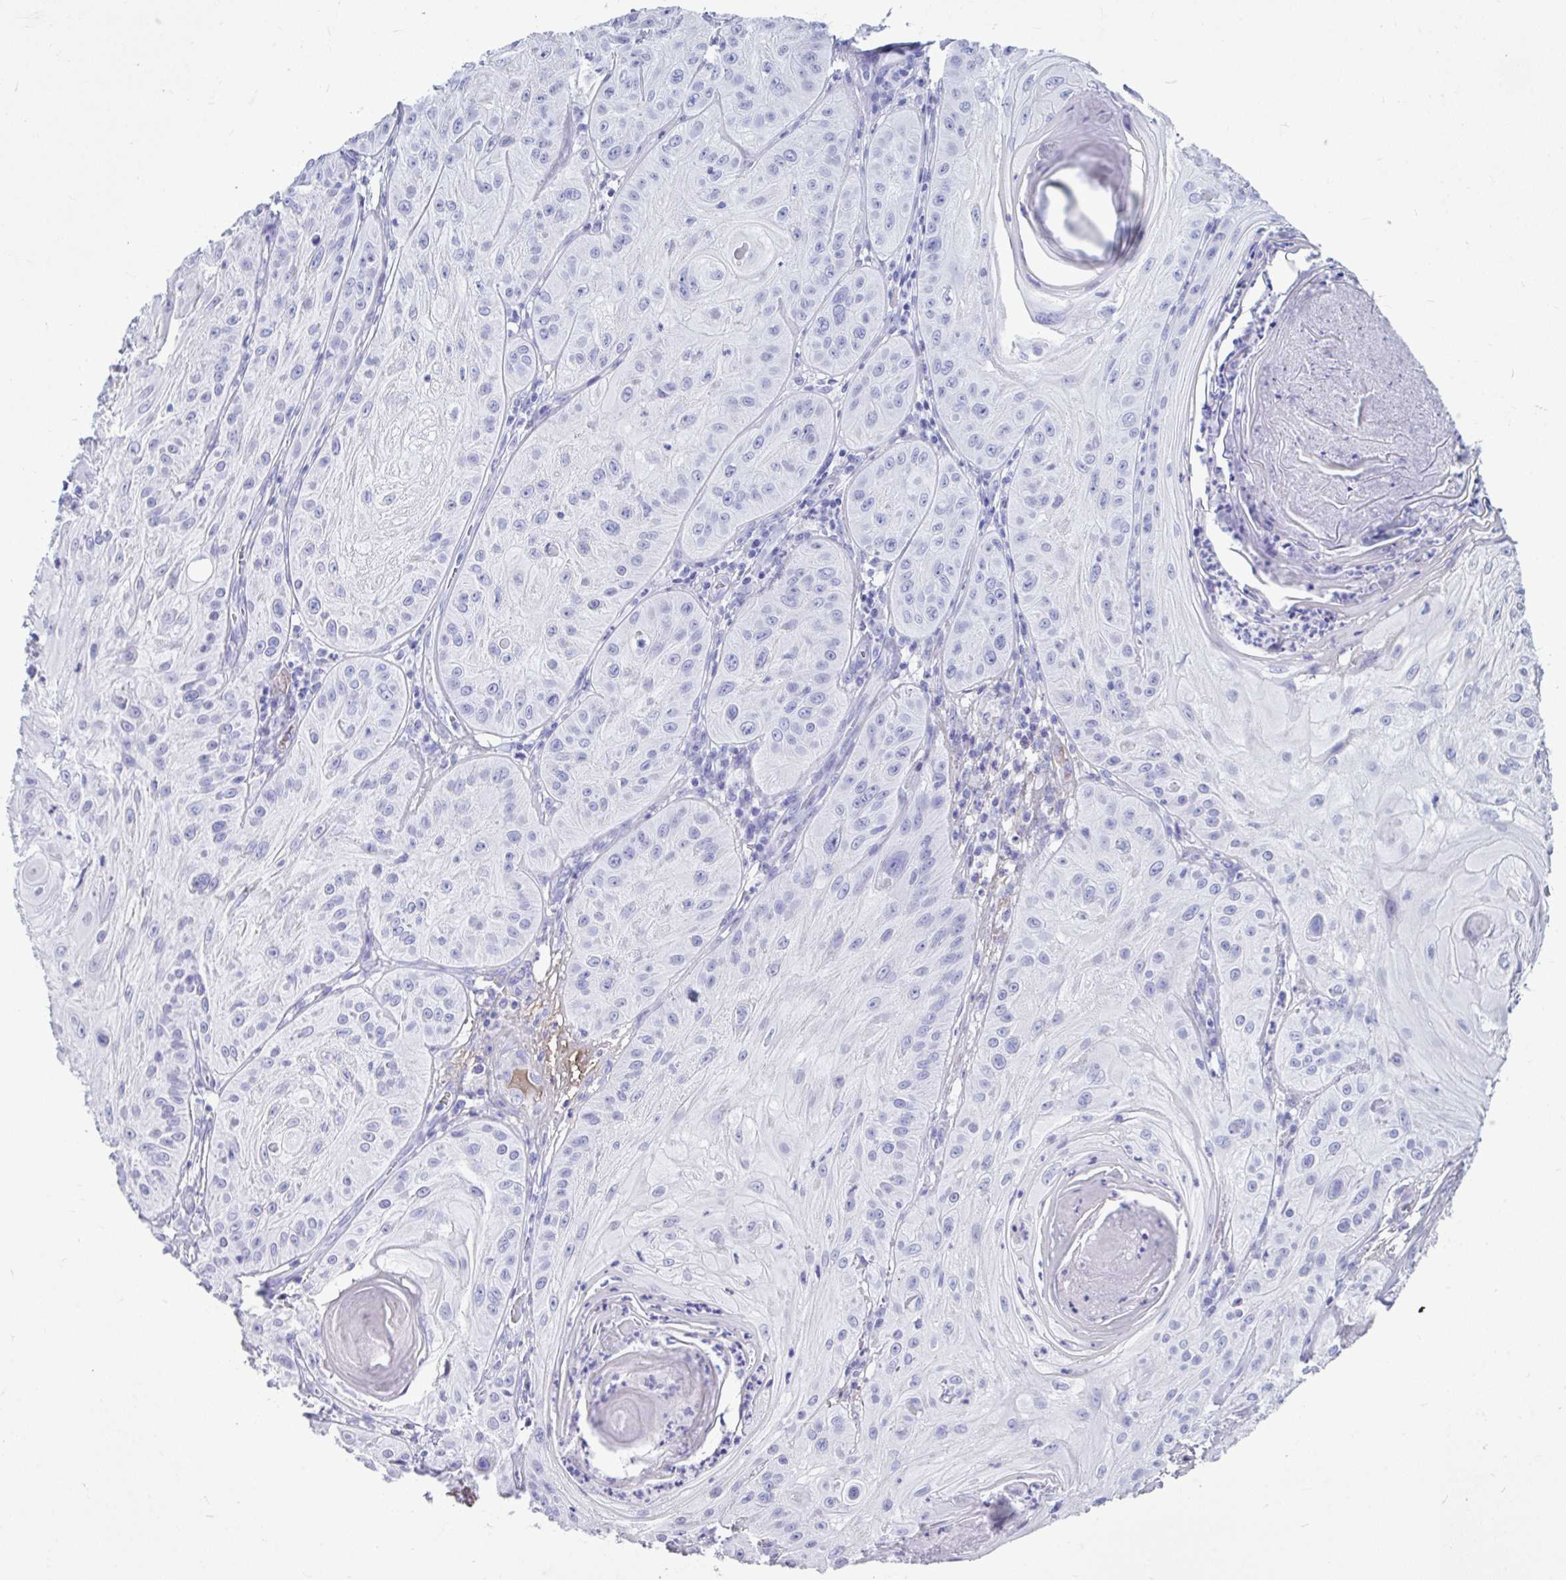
{"staining": {"intensity": "negative", "quantity": "none", "location": "none"}, "tissue": "skin cancer", "cell_type": "Tumor cells", "image_type": "cancer", "snomed": [{"axis": "morphology", "description": "Squamous cell carcinoma, NOS"}, {"axis": "topography", "description": "Skin"}], "caption": "IHC of human squamous cell carcinoma (skin) displays no positivity in tumor cells.", "gene": "SMIM9", "patient": {"sex": "male", "age": 85}}